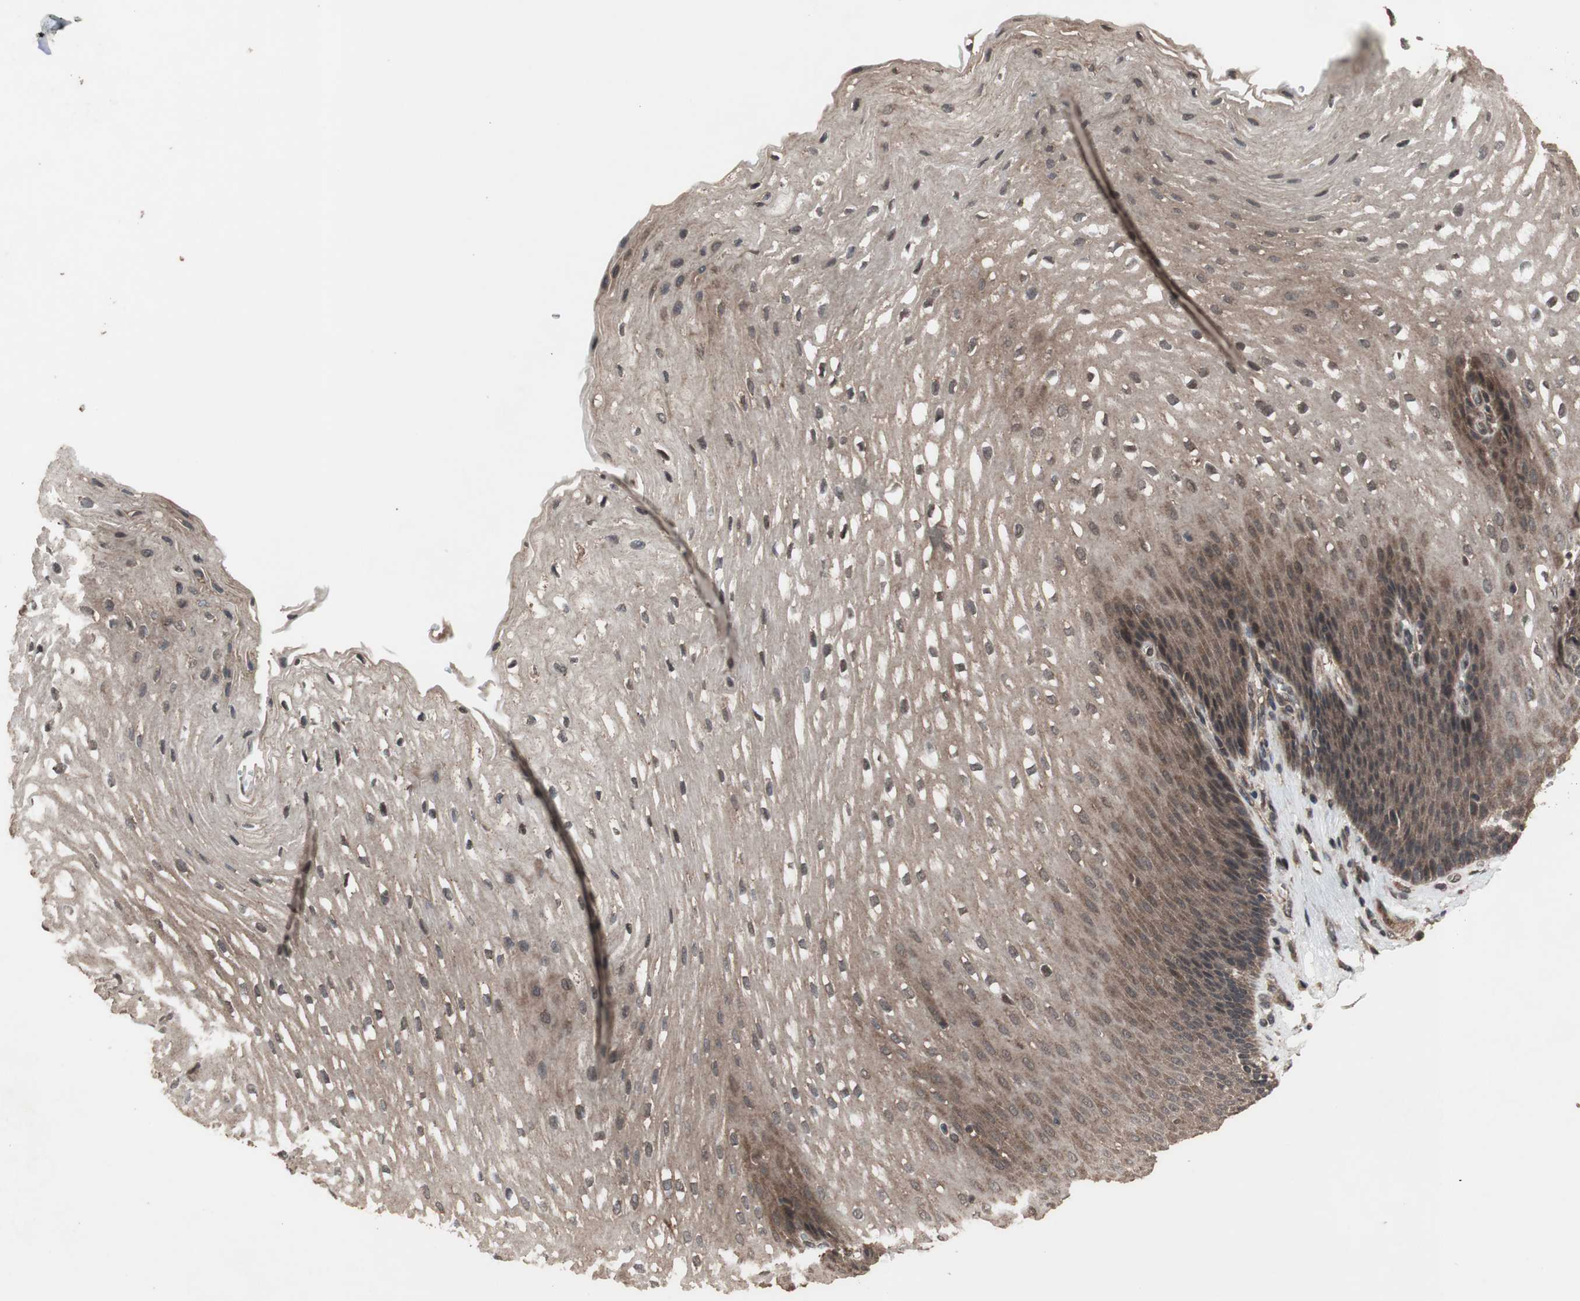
{"staining": {"intensity": "moderate", "quantity": "25%-75%", "location": "cytoplasmic/membranous"}, "tissue": "esophagus", "cell_type": "Squamous epithelial cells", "image_type": "normal", "snomed": [{"axis": "morphology", "description": "Normal tissue, NOS"}, {"axis": "topography", "description": "Esophagus"}], "caption": "Moderate cytoplasmic/membranous positivity is seen in approximately 25%-75% of squamous epithelial cells in unremarkable esophagus. The staining was performed using DAB to visualize the protein expression in brown, while the nuclei were stained in blue with hematoxylin (Magnification: 20x).", "gene": "KANSL1", "patient": {"sex": "male", "age": 48}}